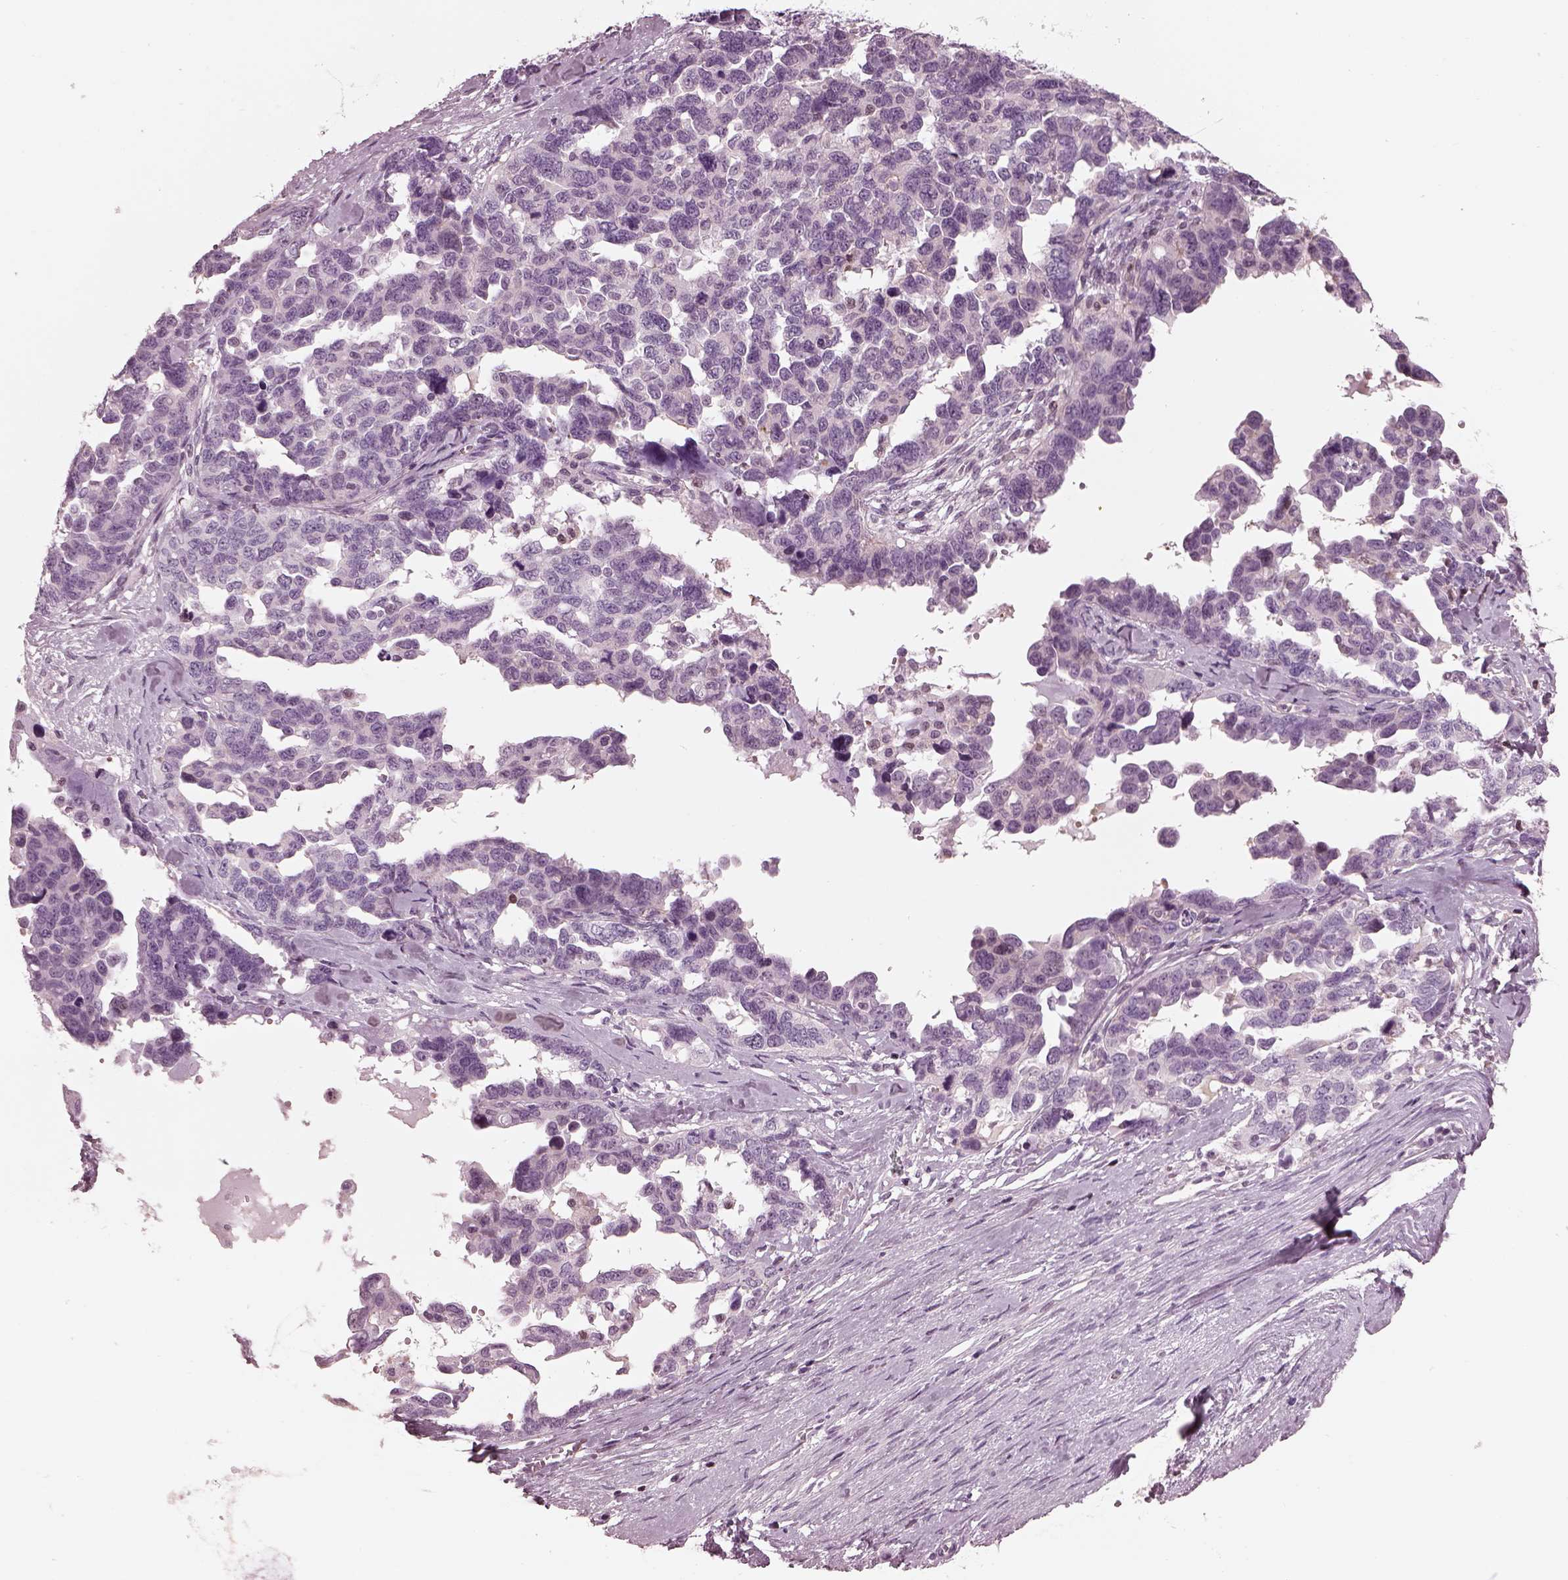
{"staining": {"intensity": "negative", "quantity": "none", "location": "none"}, "tissue": "ovarian cancer", "cell_type": "Tumor cells", "image_type": "cancer", "snomed": [{"axis": "morphology", "description": "Cystadenocarcinoma, serous, NOS"}, {"axis": "topography", "description": "Ovary"}], "caption": "This is a histopathology image of immunohistochemistry (IHC) staining of ovarian cancer, which shows no staining in tumor cells.", "gene": "BFSP1", "patient": {"sex": "female", "age": 69}}